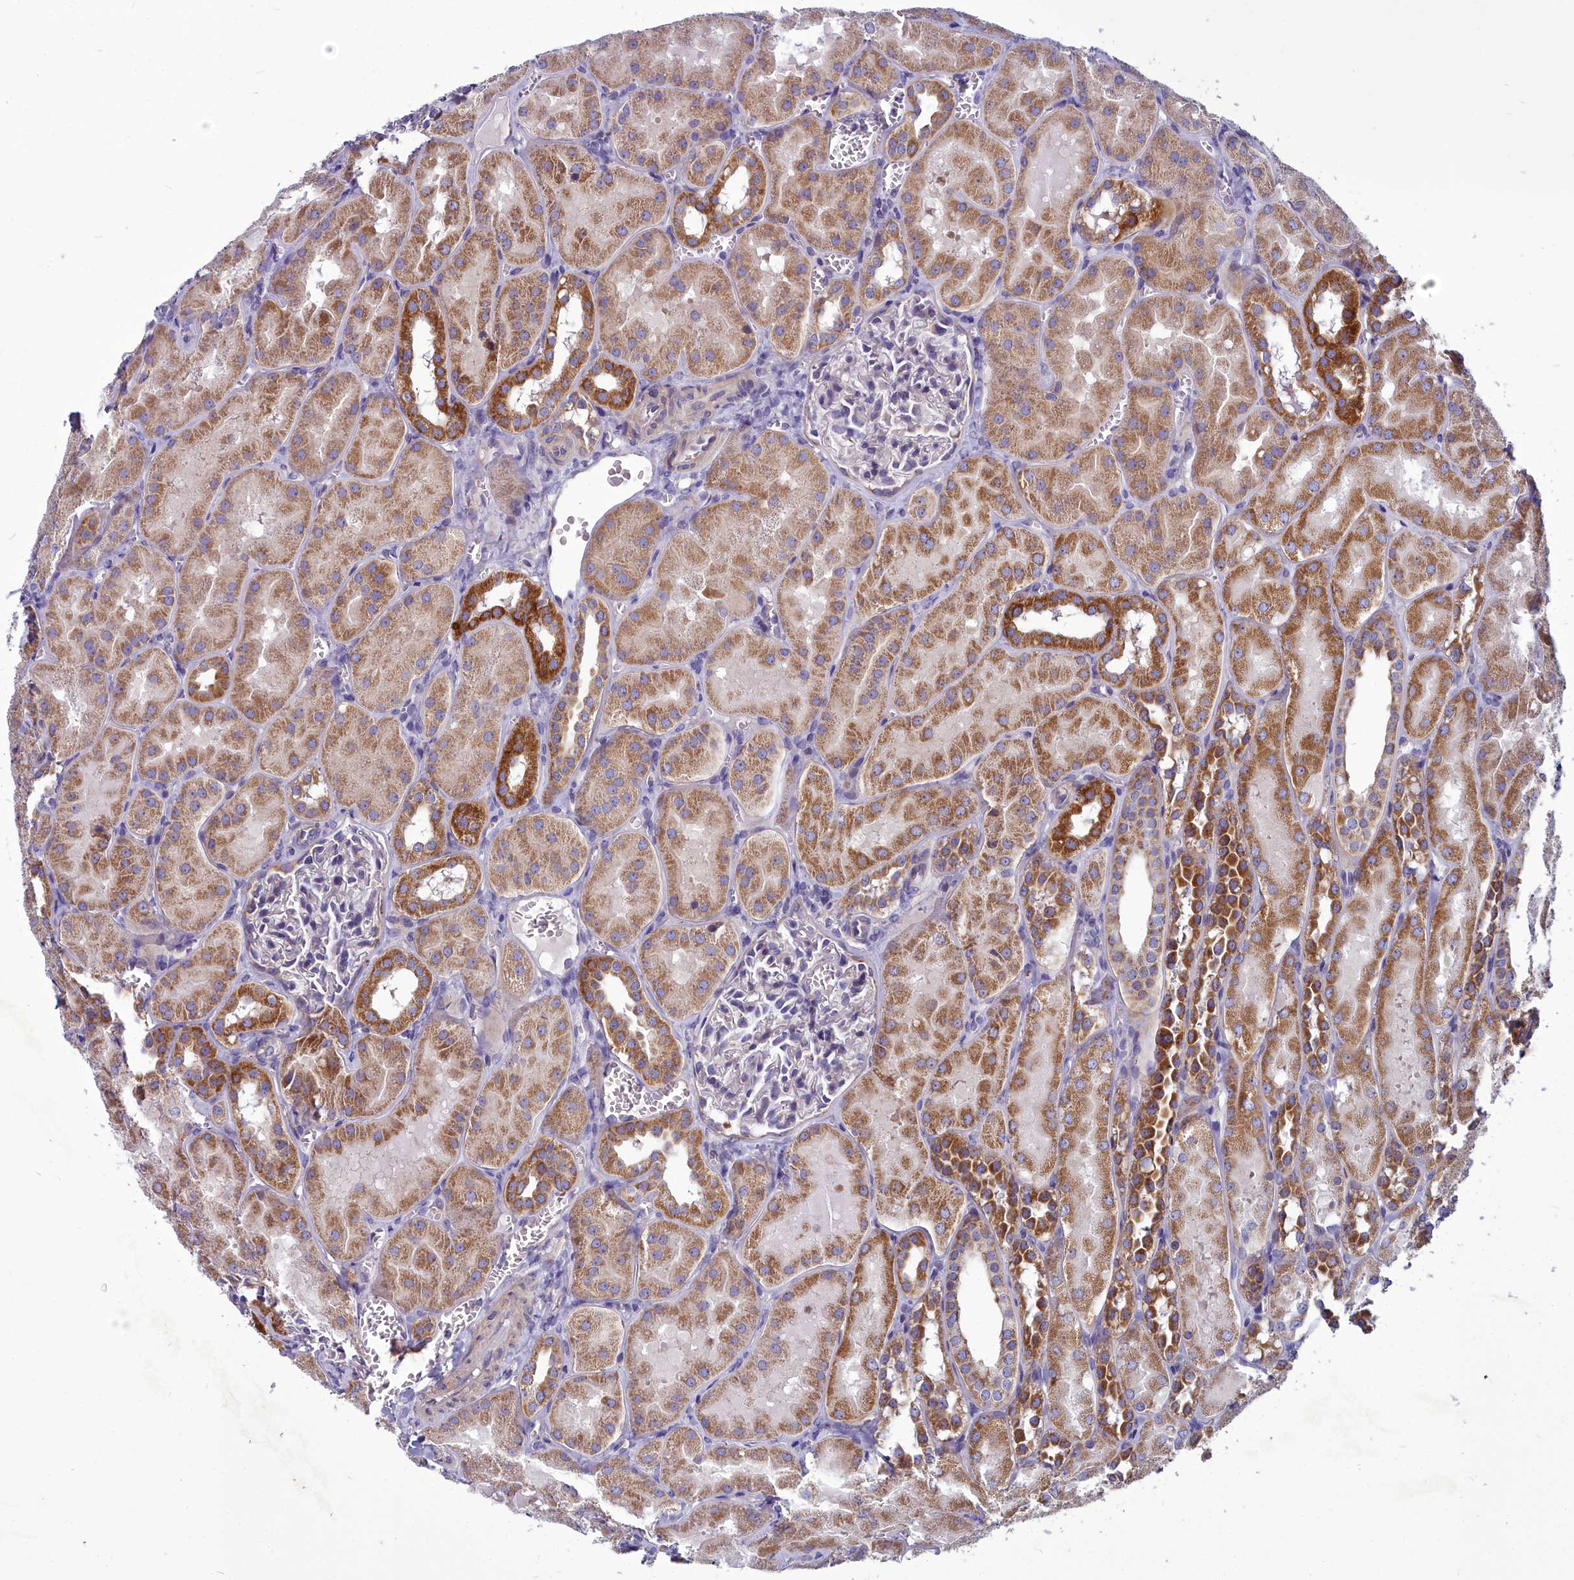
{"staining": {"intensity": "negative", "quantity": "none", "location": "none"}, "tissue": "kidney", "cell_type": "Cells in glomeruli", "image_type": "normal", "snomed": [{"axis": "morphology", "description": "Normal tissue, NOS"}, {"axis": "topography", "description": "Kidney"}, {"axis": "topography", "description": "Urinary bladder"}], "caption": "The micrograph shows no significant staining in cells in glomeruli of kidney.", "gene": "COX20", "patient": {"sex": "male", "age": 16}}